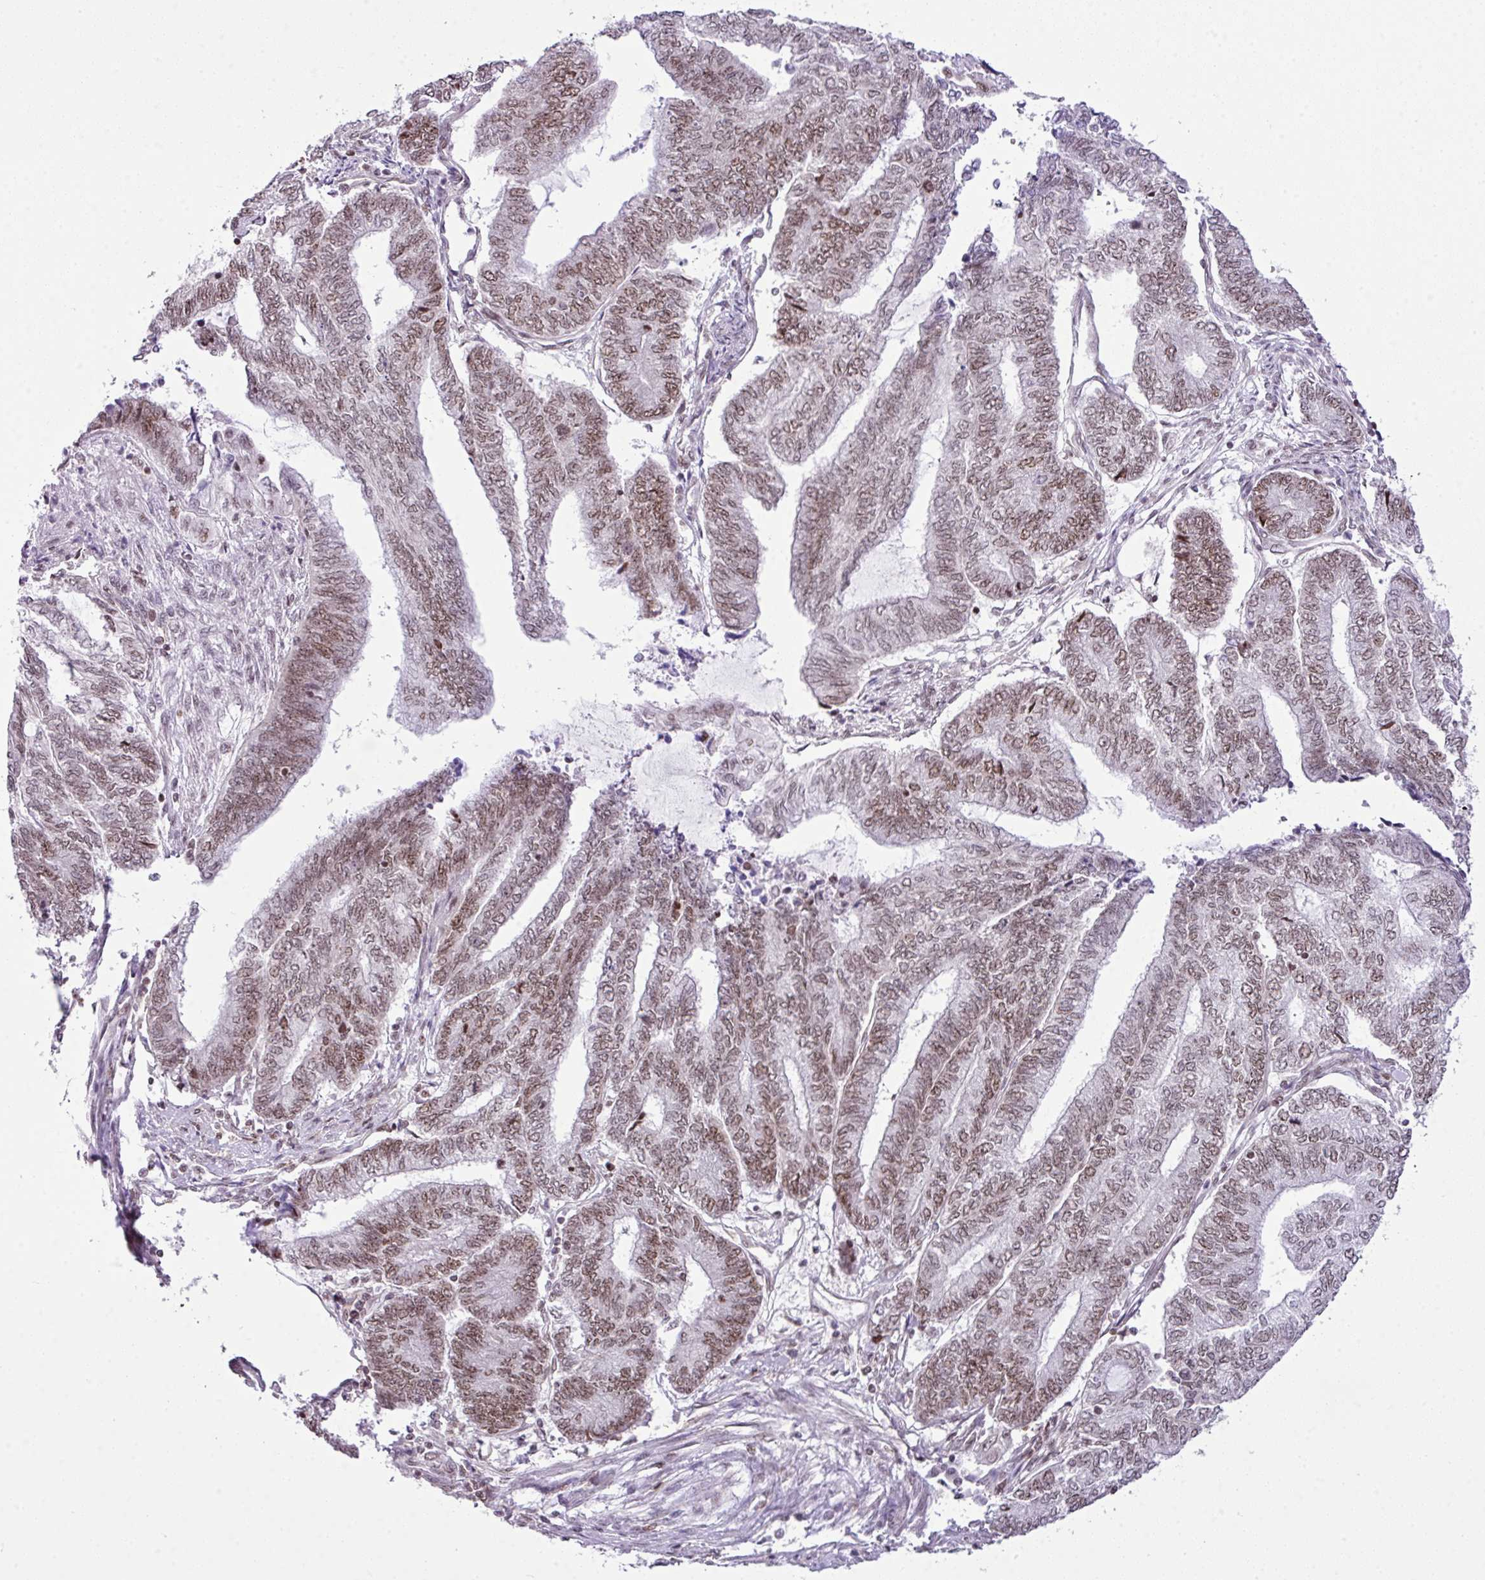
{"staining": {"intensity": "moderate", "quantity": ">75%", "location": "nuclear"}, "tissue": "endometrial cancer", "cell_type": "Tumor cells", "image_type": "cancer", "snomed": [{"axis": "morphology", "description": "Adenocarcinoma, NOS"}, {"axis": "topography", "description": "Uterus"}, {"axis": "topography", "description": "Endometrium"}], "caption": "Human endometrial cancer (adenocarcinoma) stained for a protein (brown) shows moderate nuclear positive expression in about >75% of tumor cells.", "gene": "CCDC137", "patient": {"sex": "female", "age": 70}}